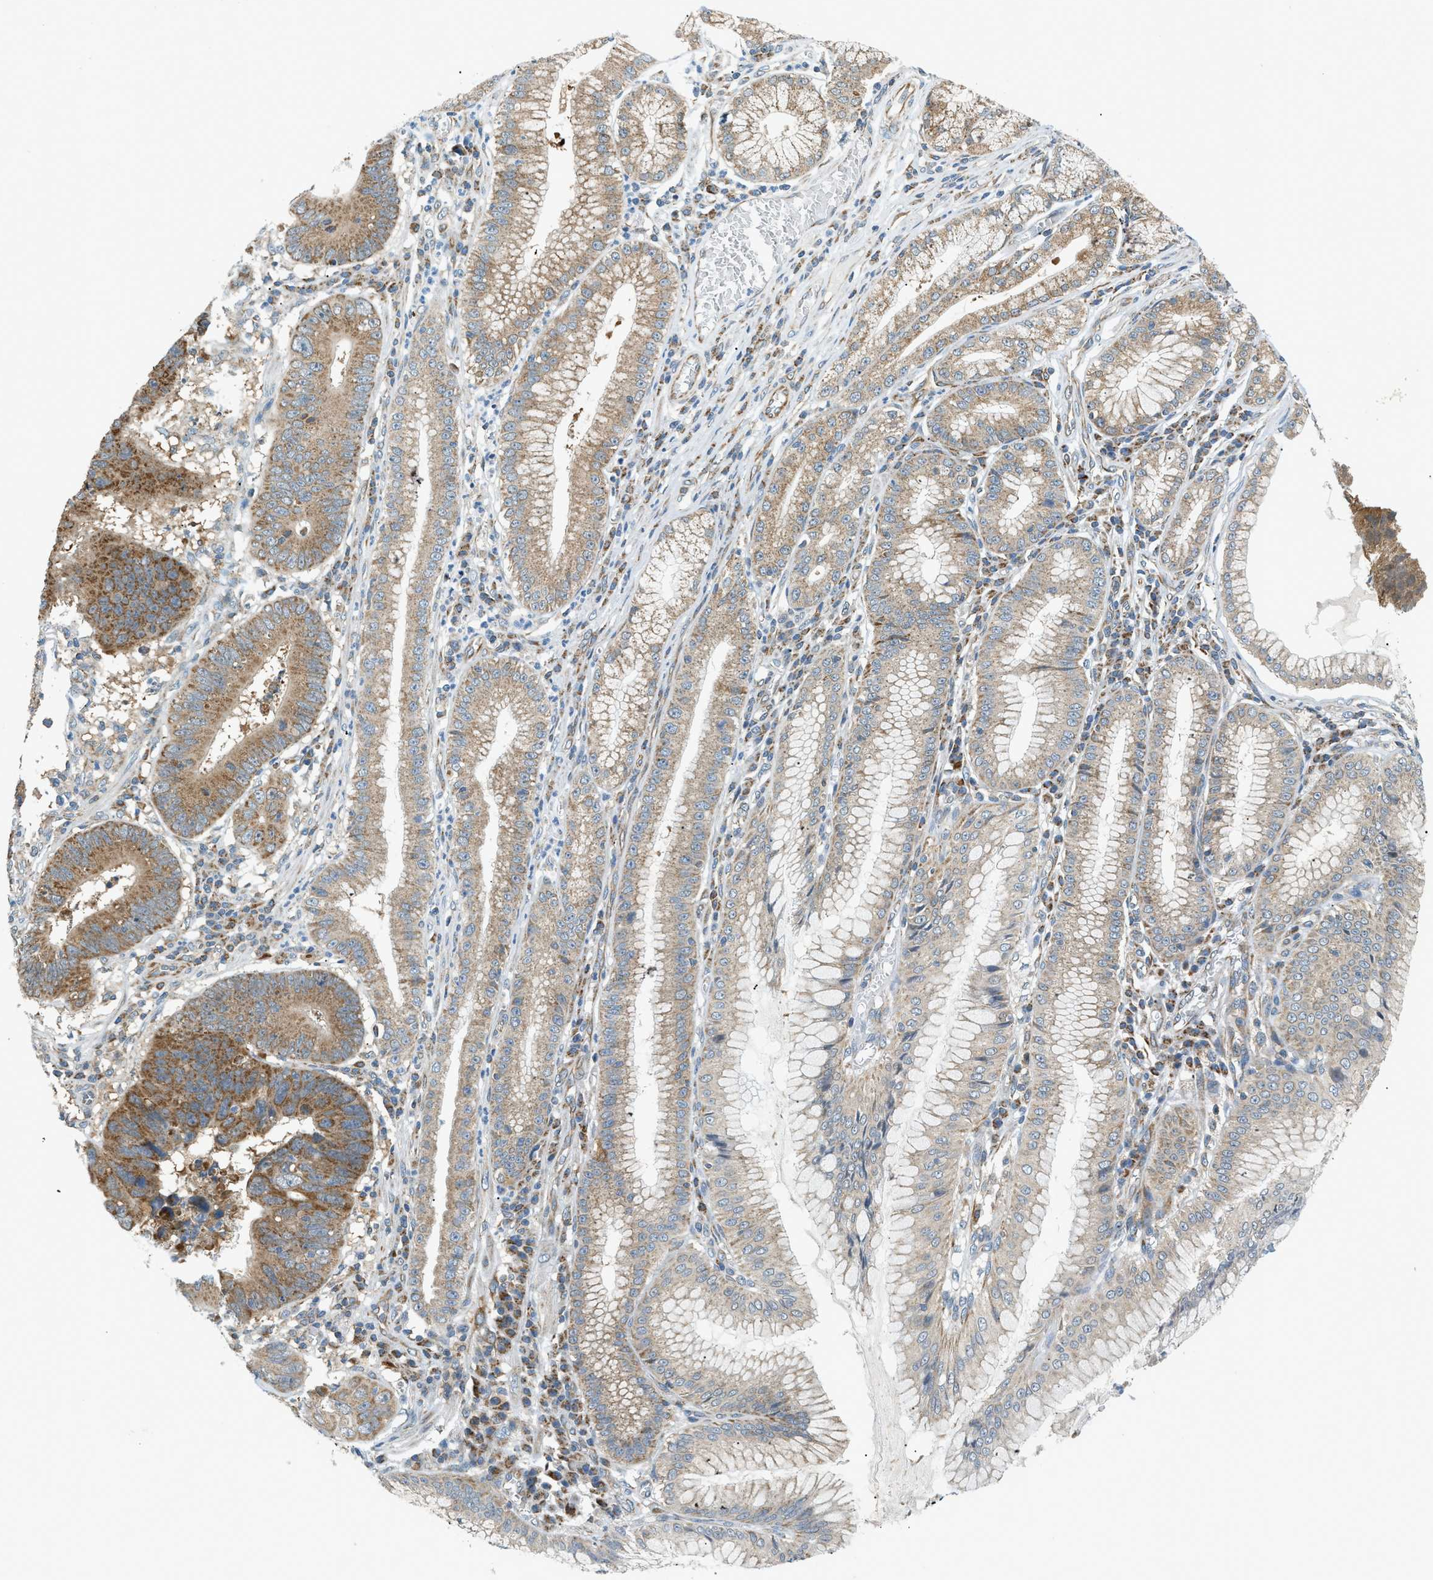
{"staining": {"intensity": "moderate", "quantity": ">75%", "location": "cytoplasmic/membranous"}, "tissue": "stomach cancer", "cell_type": "Tumor cells", "image_type": "cancer", "snomed": [{"axis": "morphology", "description": "Adenocarcinoma, NOS"}, {"axis": "topography", "description": "Stomach"}], "caption": "A high-resolution histopathology image shows immunohistochemistry staining of adenocarcinoma (stomach), which displays moderate cytoplasmic/membranous staining in approximately >75% of tumor cells.", "gene": "PIGG", "patient": {"sex": "male", "age": 59}}